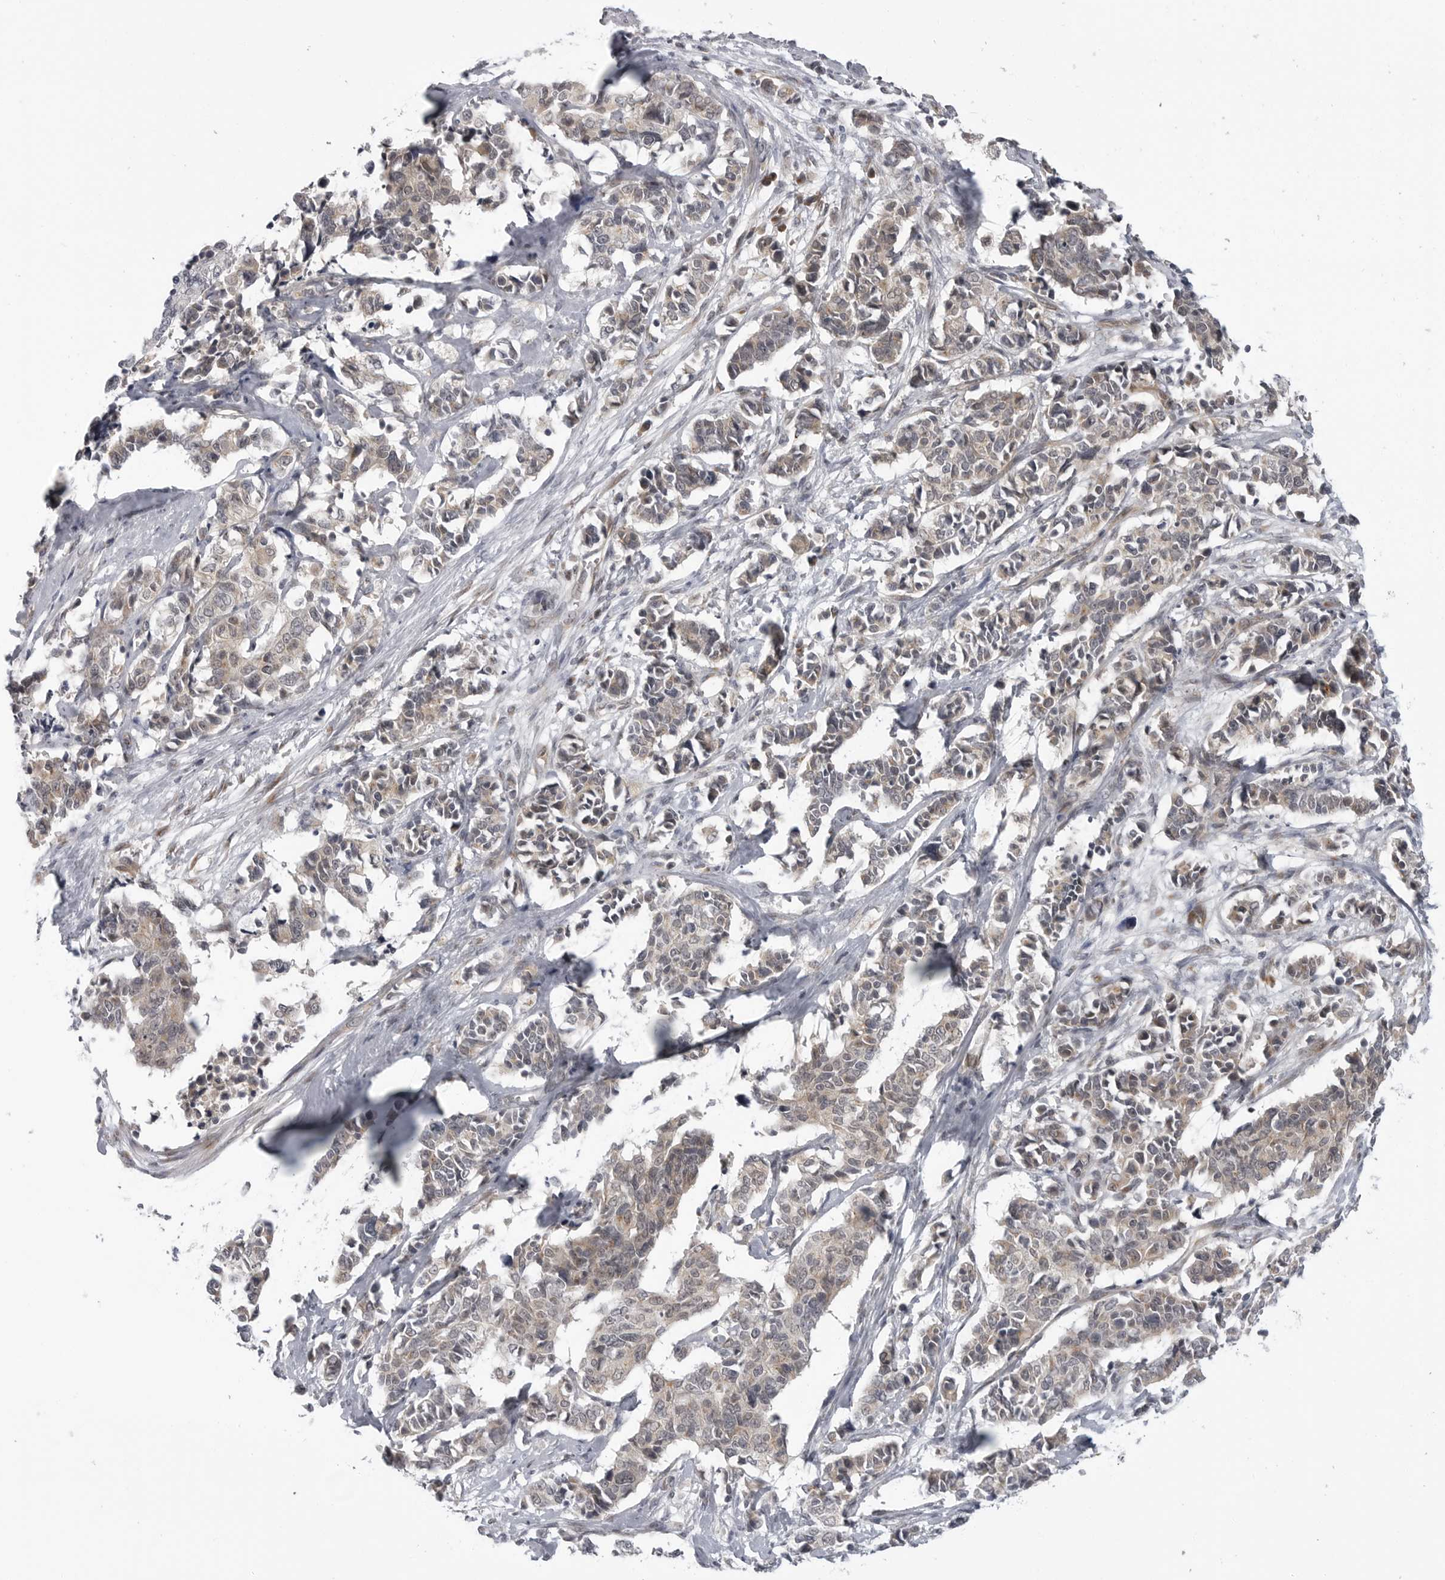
{"staining": {"intensity": "weak", "quantity": "<25%", "location": "cytoplasmic/membranous"}, "tissue": "cervical cancer", "cell_type": "Tumor cells", "image_type": "cancer", "snomed": [{"axis": "morphology", "description": "Normal tissue, NOS"}, {"axis": "morphology", "description": "Squamous cell carcinoma, NOS"}, {"axis": "topography", "description": "Cervix"}], "caption": "The image demonstrates no staining of tumor cells in cervical squamous cell carcinoma.", "gene": "LRRC45", "patient": {"sex": "female", "age": 35}}